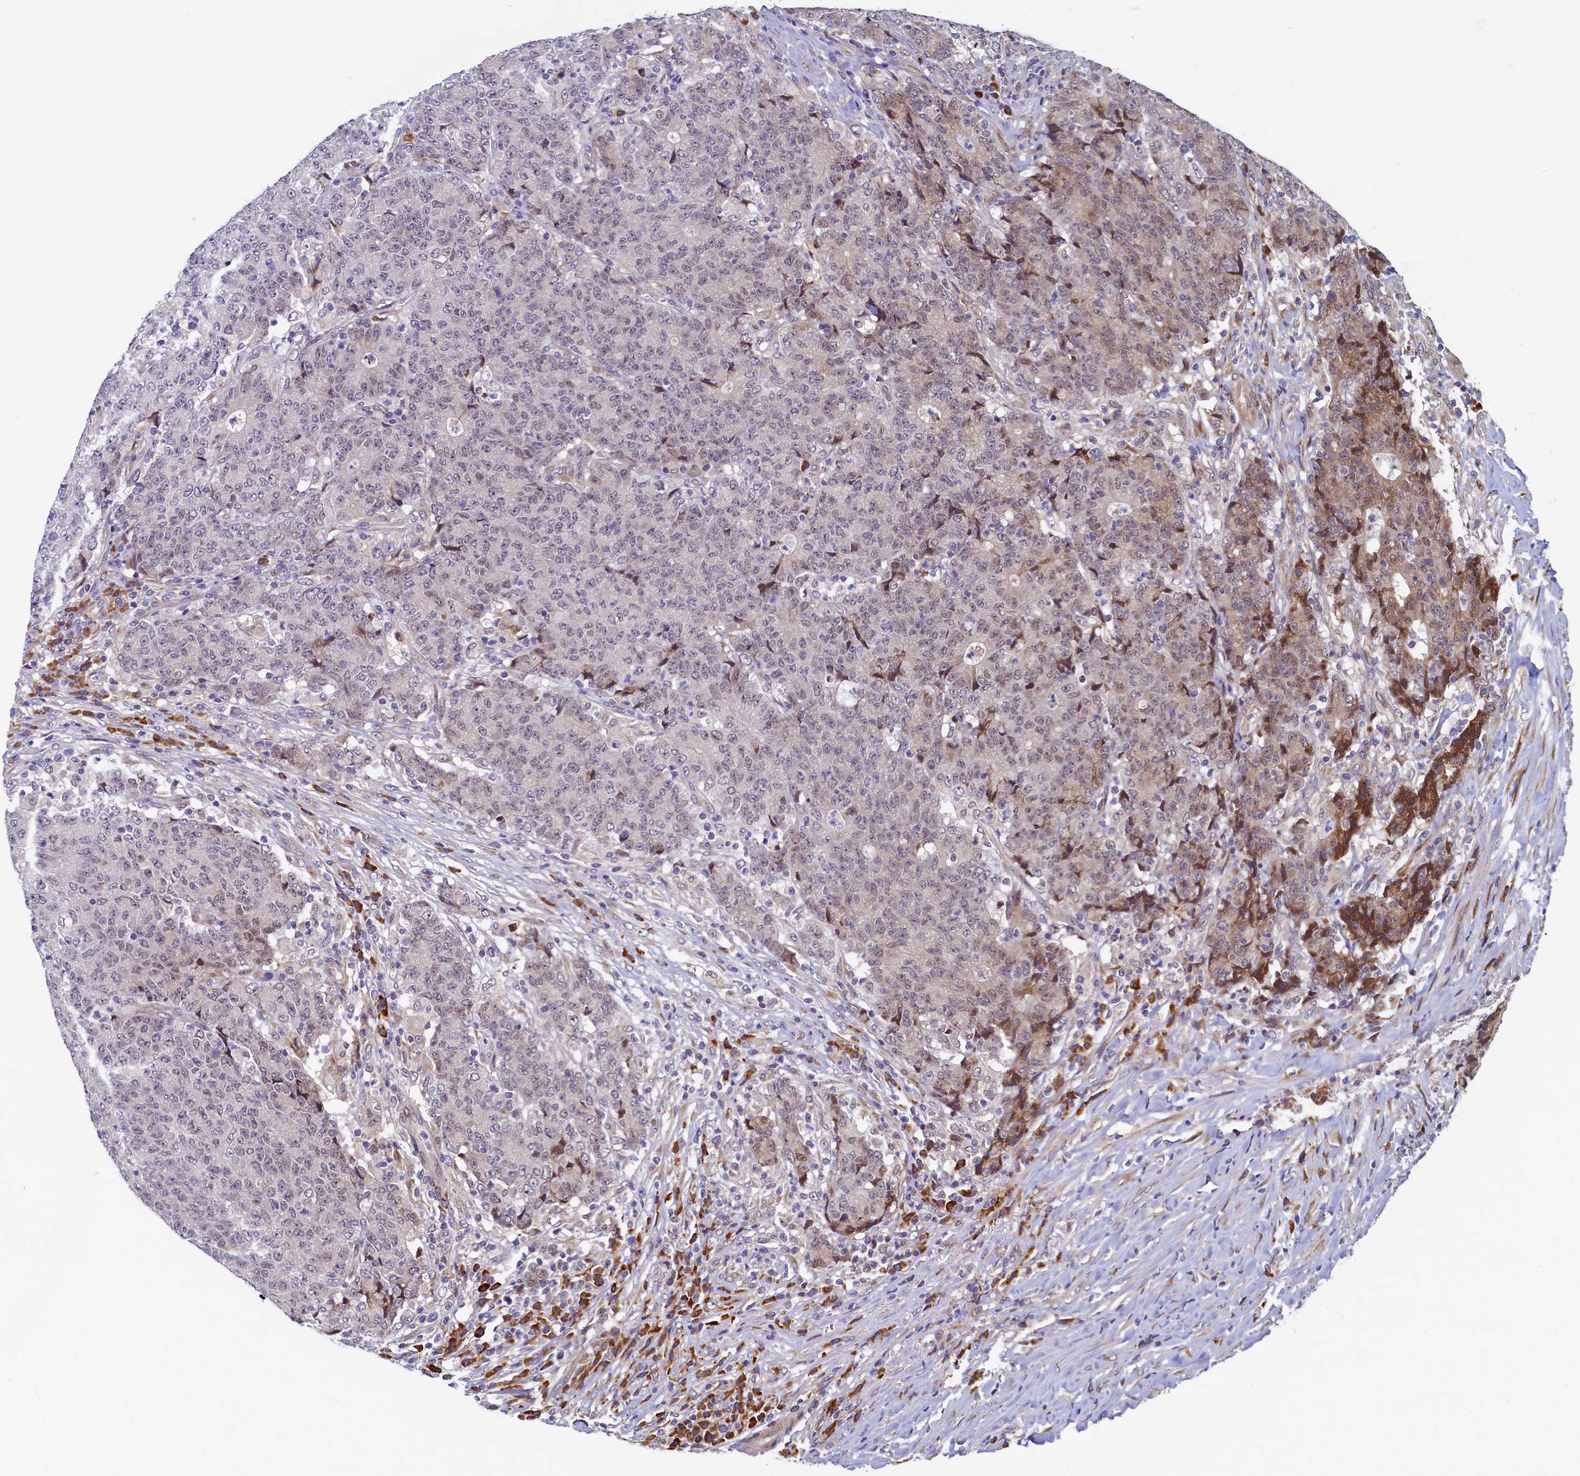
{"staining": {"intensity": "moderate", "quantity": "25%-75%", "location": "cytoplasmic/membranous,nuclear"}, "tissue": "colorectal cancer", "cell_type": "Tumor cells", "image_type": "cancer", "snomed": [{"axis": "morphology", "description": "Adenocarcinoma, NOS"}, {"axis": "topography", "description": "Colon"}], "caption": "Immunohistochemical staining of human colorectal adenocarcinoma displays medium levels of moderate cytoplasmic/membranous and nuclear protein positivity in approximately 25%-75% of tumor cells. (DAB (3,3'-diaminobenzidine) IHC with brightfield microscopy, high magnification).", "gene": "SLC16A14", "patient": {"sex": "female", "age": 75}}